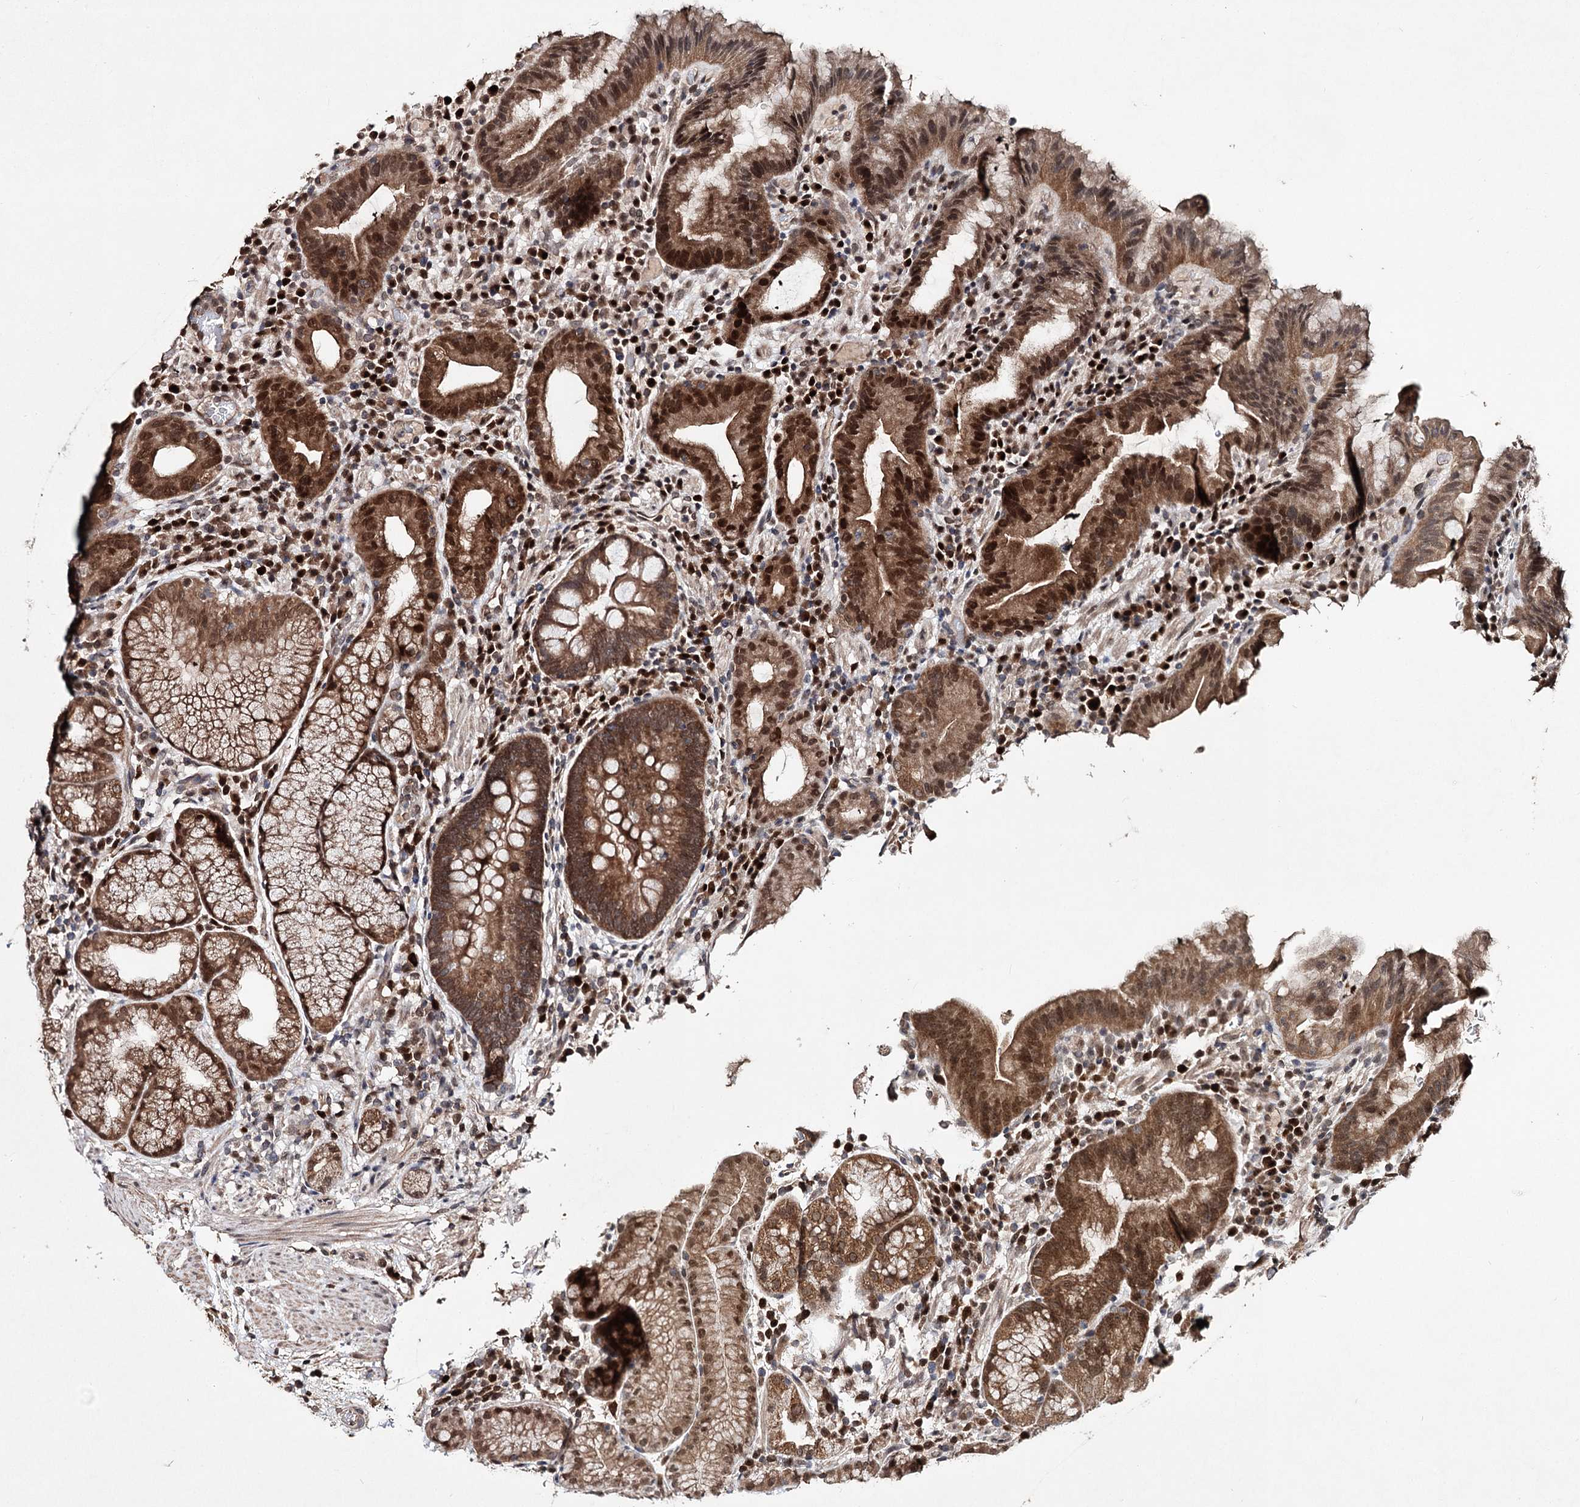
{"staining": {"intensity": "moderate", "quantity": ">75%", "location": "cytoplasmic/membranous,nuclear"}, "tissue": "stomach", "cell_type": "Glandular cells", "image_type": "normal", "snomed": [{"axis": "morphology", "description": "Normal tissue, NOS"}, {"axis": "morphology", "description": "Inflammation, NOS"}, {"axis": "topography", "description": "Stomach"}], "caption": "High-power microscopy captured an IHC image of unremarkable stomach, revealing moderate cytoplasmic/membranous,nuclear positivity in approximately >75% of glandular cells.", "gene": "NOPCHAP1", "patient": {"sex": "male", "age": 79}}